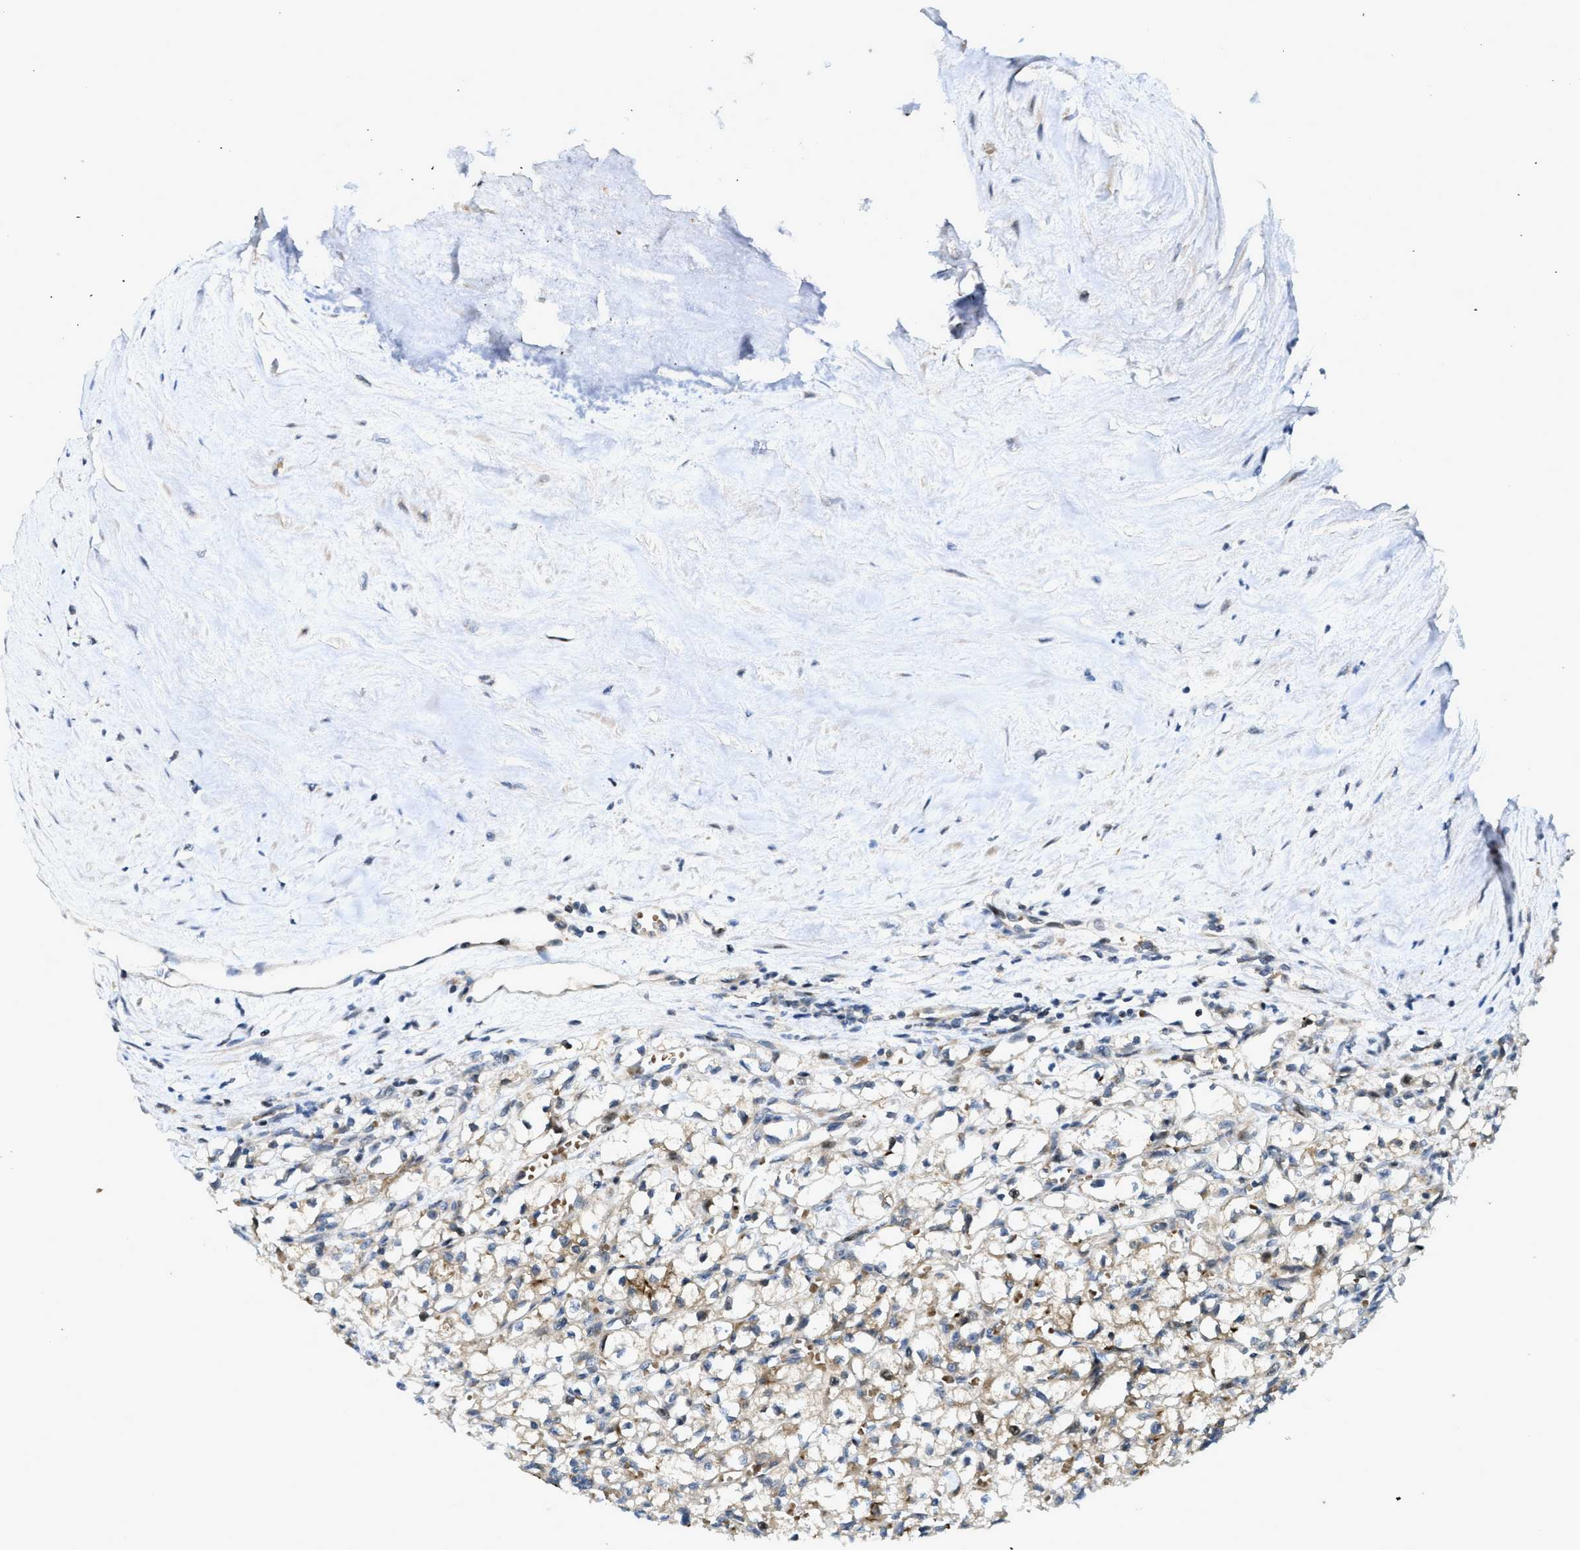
{"staining": {"intensity": "weak", "quantity": ">75%", "location": "cytoplasmic/membranous"}, "tissue": "renal cancer", "cell_type": "Tumor cells", "image_type": "cancer", "snomed": [{"axis": "morphology", "description": "Adenocarcinoma, NOS"}, {"axis": "topography", "description": "Kidney"}], "caption": "Renal cancer stained with a protein marker displays weak staining in tumor cells.", "gene": "DNAJC28", "patient": {"sex": "male", "age": 56}}